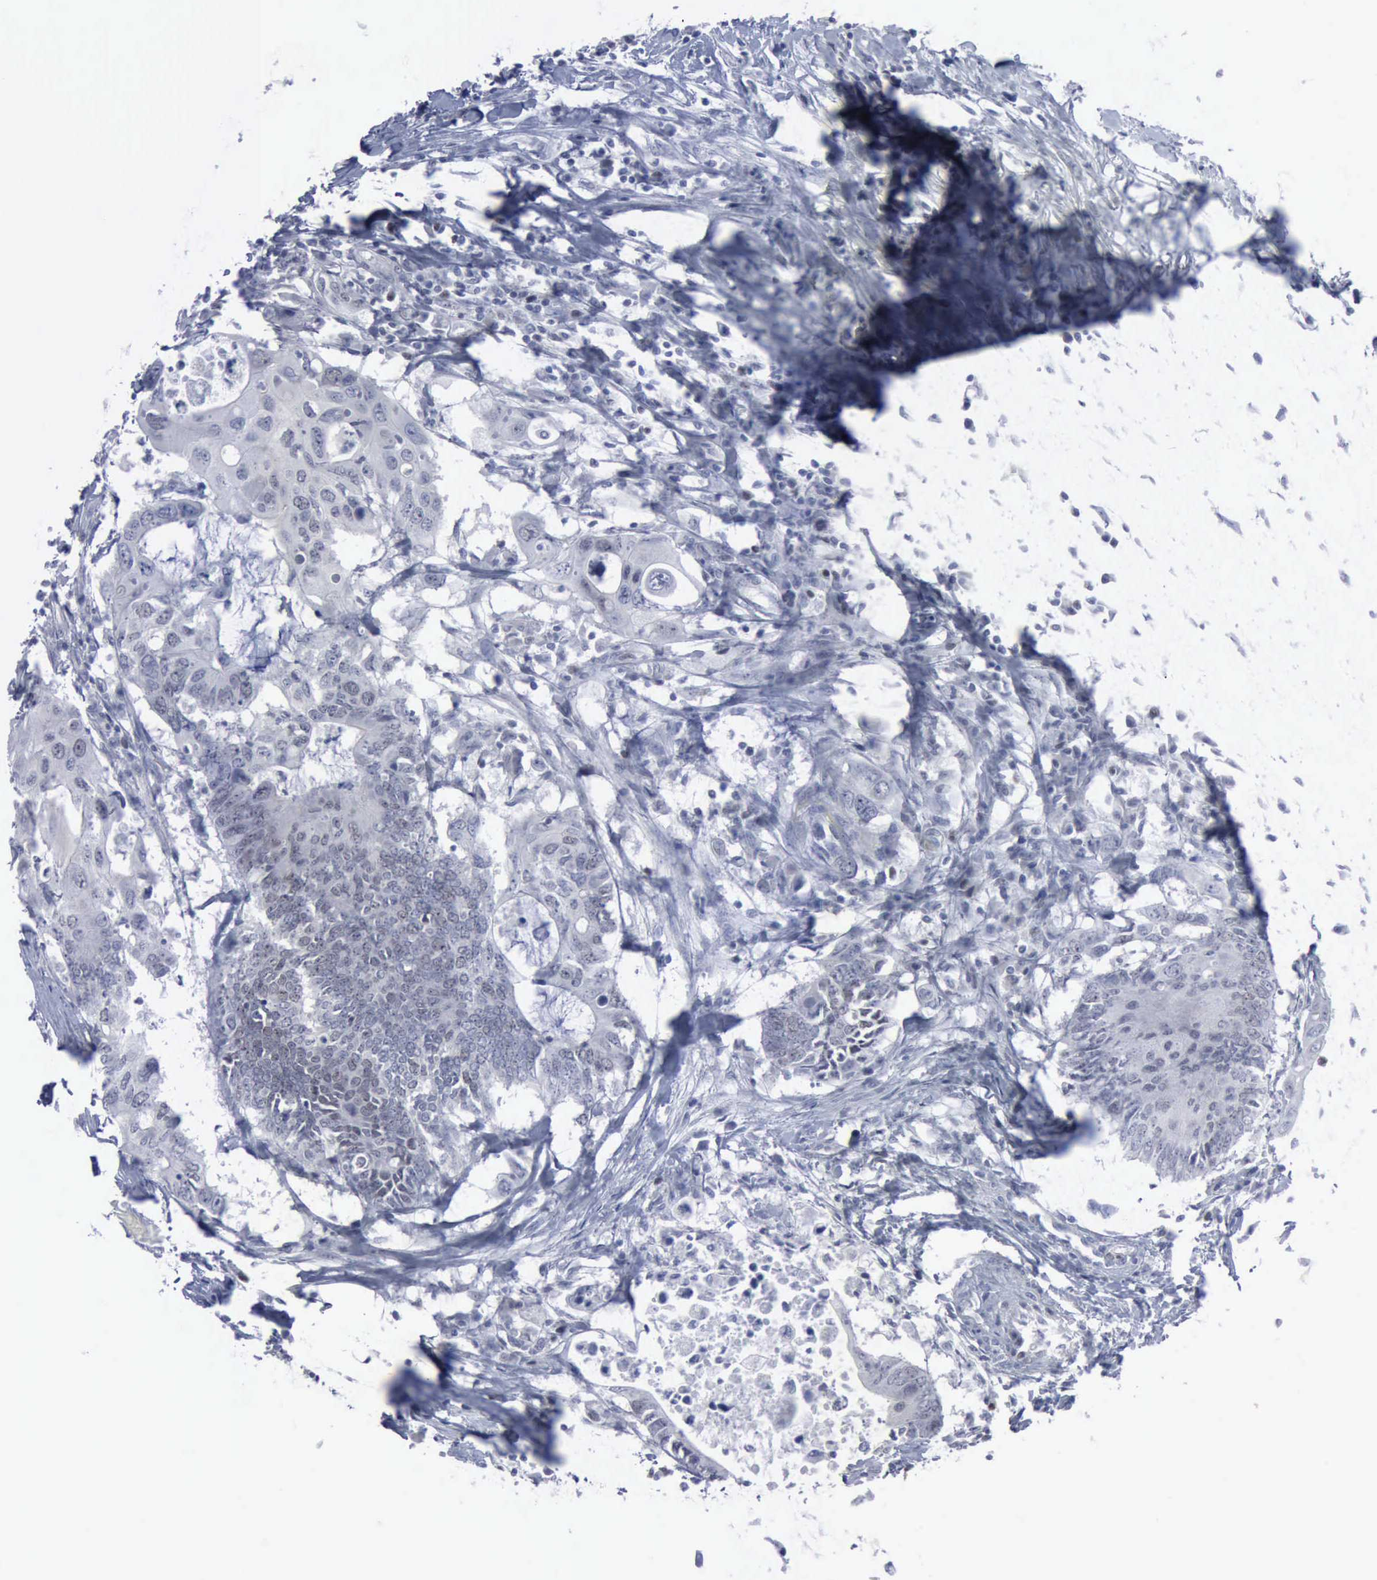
{"staining": {"intensity": "negative", "quantity": "none", "location": "none"}, "tissue": "colorectal cancer", "cell_type": "Tumor cells", "image_type": "cancer", "snomed": [{"axis": "morphology", "description": "Adenocarcinoma, NOS"}, {"axis": "topography", "description": "Colon"}], "caption": "The photomicrograph exhibits no staining of tumor cells in colorectal adenocarcinoma.", "gene": "MCM5", "patient": {"sex": "male", "age": 71}}